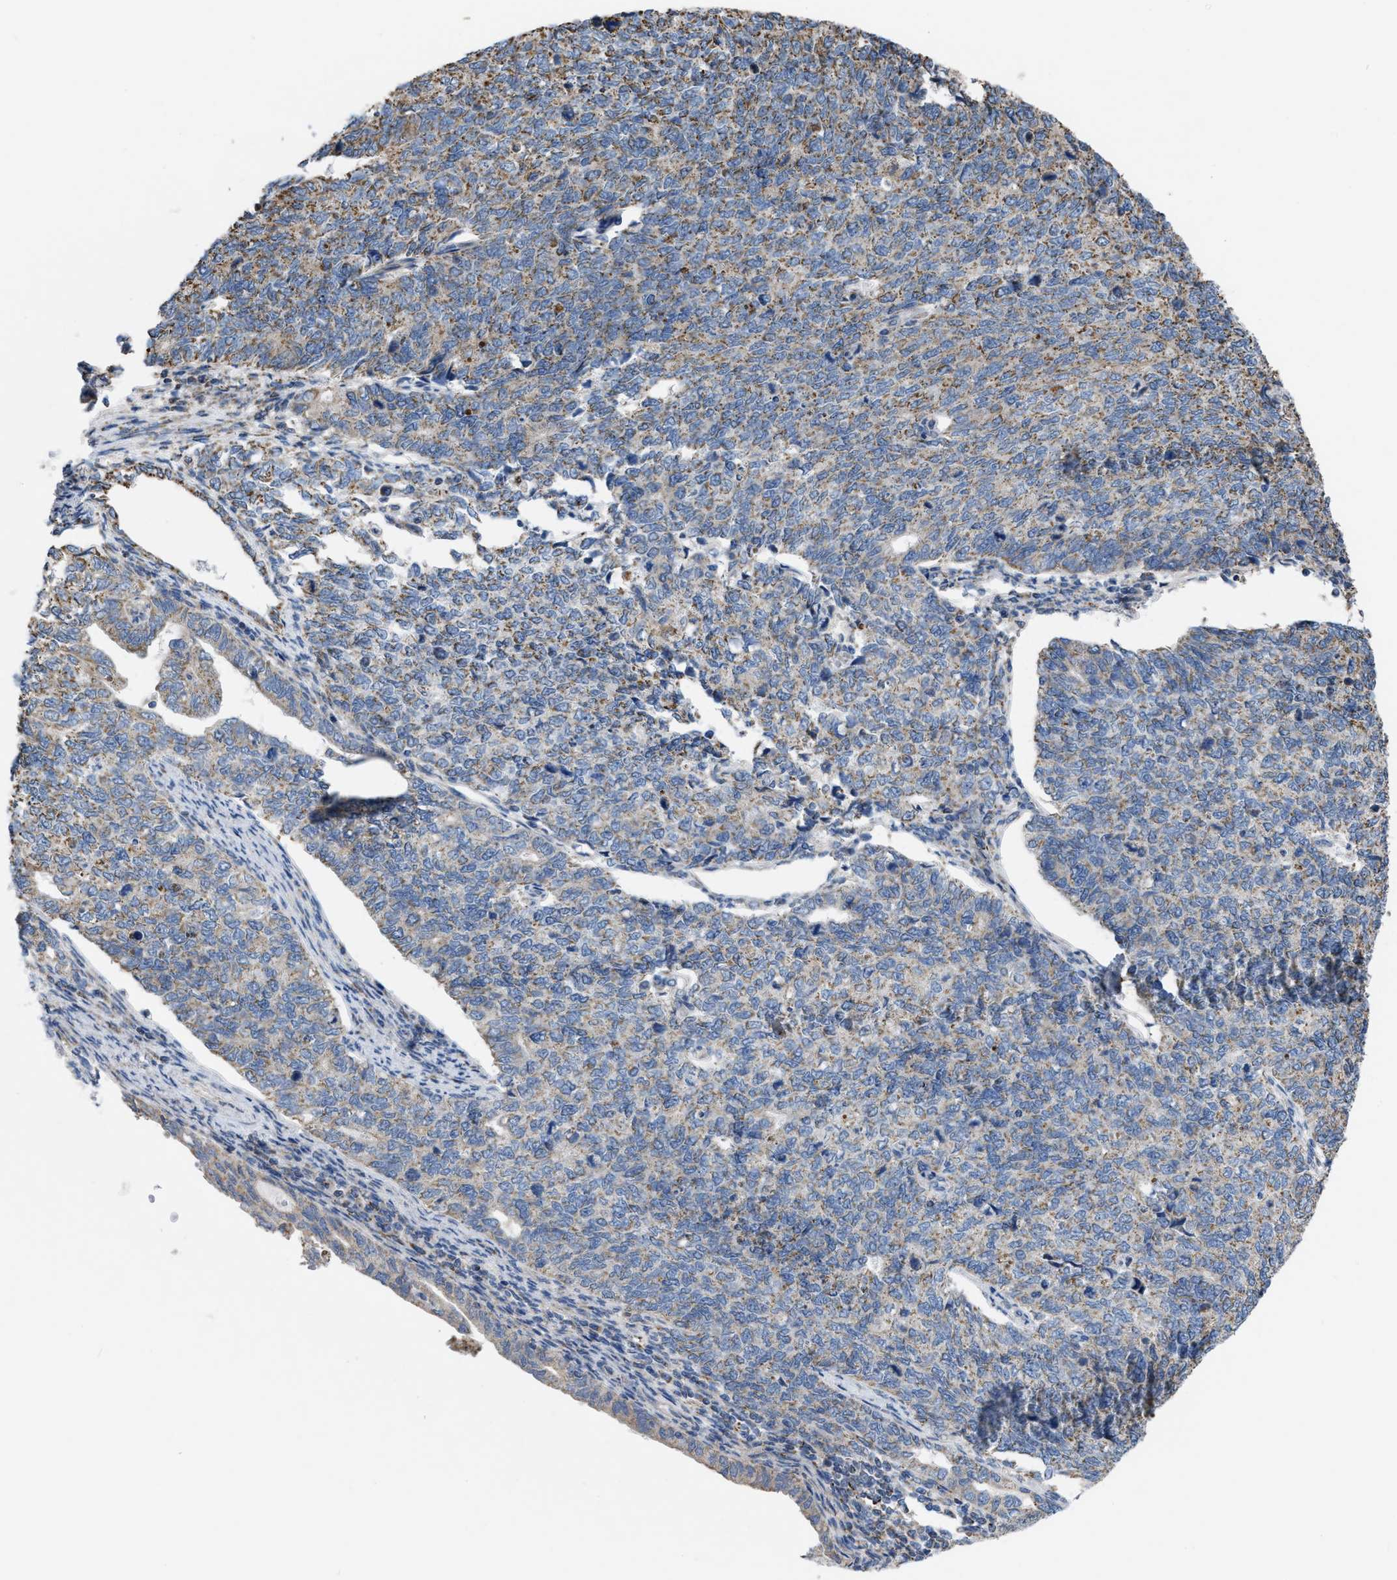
{"staining": {"intensity": "weak", "quantity": ">75%", "location": "cytoplasmic/membranous"}, "tissue": "cervical cancer", "cell_type": "Tumor cells", "image_type": "cancer", "snomed": [{"axis": "morphology", "description": "Squamous cell carcinoma, NOS"}, {"axis": "topography", "description": "Cervix"}], "caption": "Human cervical squamous cell carcinoma stained for a protein (brown) demonstrates weak cytoplasmic/membranous positive staining in about >75% of tumor cells.", "gene": "BCL10", "patient": {"sex": "female", "age": 63}}